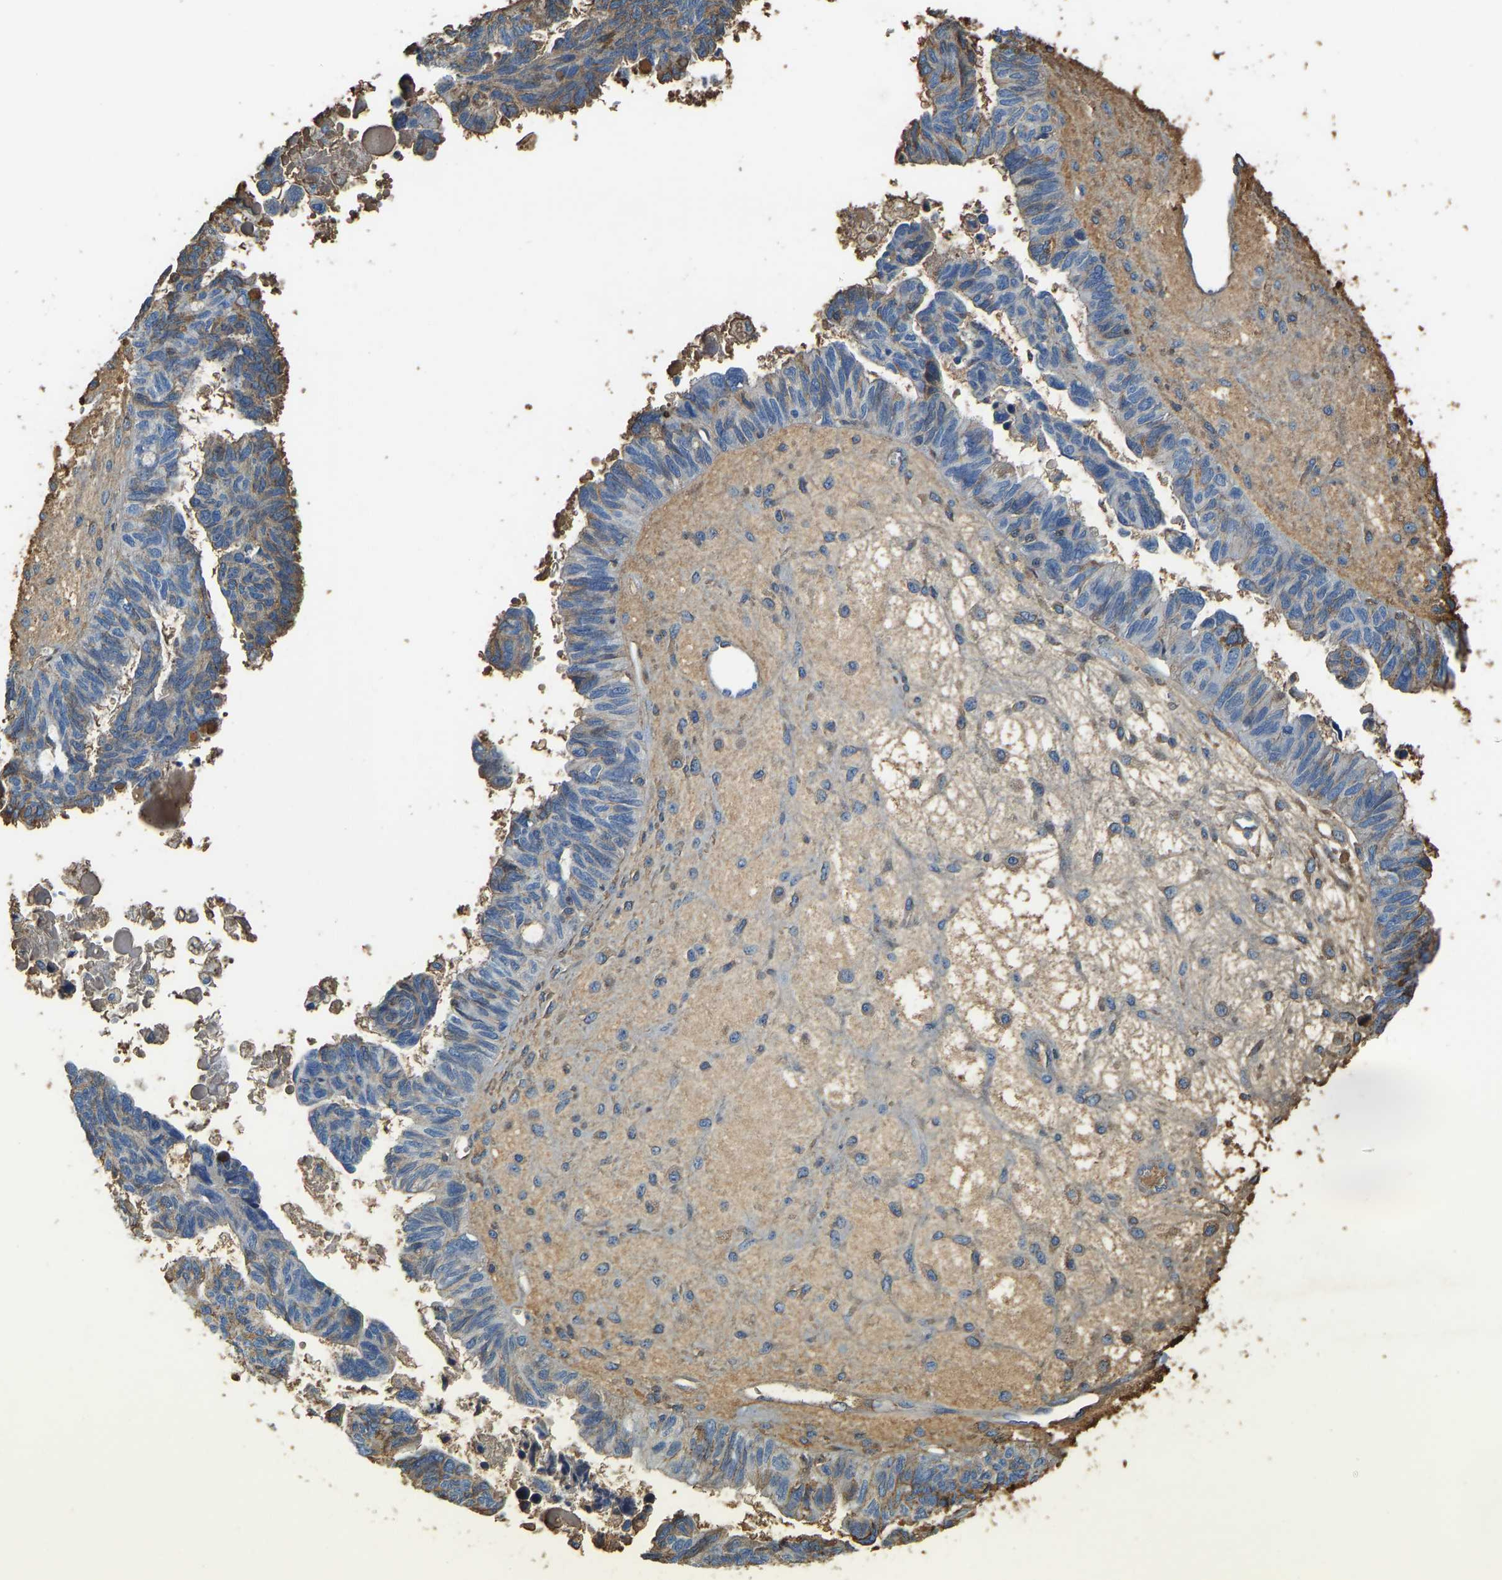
{"staining": {"intensity": "negative", "quantity": "none", "location": "none"}, "tissue": "ovarian cancer", "cell_type": "Tumor cells", "image_type": "cancer", "snomed": [{"axis": "morphology", "description": "Cystadenocarcinoma, serous, NOS"}, {"axis": "topography", "description": "Ovary"}], "caption": "DAB immunohistochemical staining of ovarian cancer (serous cystadenocarcinoma) demonstrates no significant staining in tumor cells. Brightfield microscopy of immunohistochemistry stained with DAB (brown) and hematoxylin (blue), captured at high magnification.", "gene": "THBS4", "patient": {"sex": "female", "age": 79}}